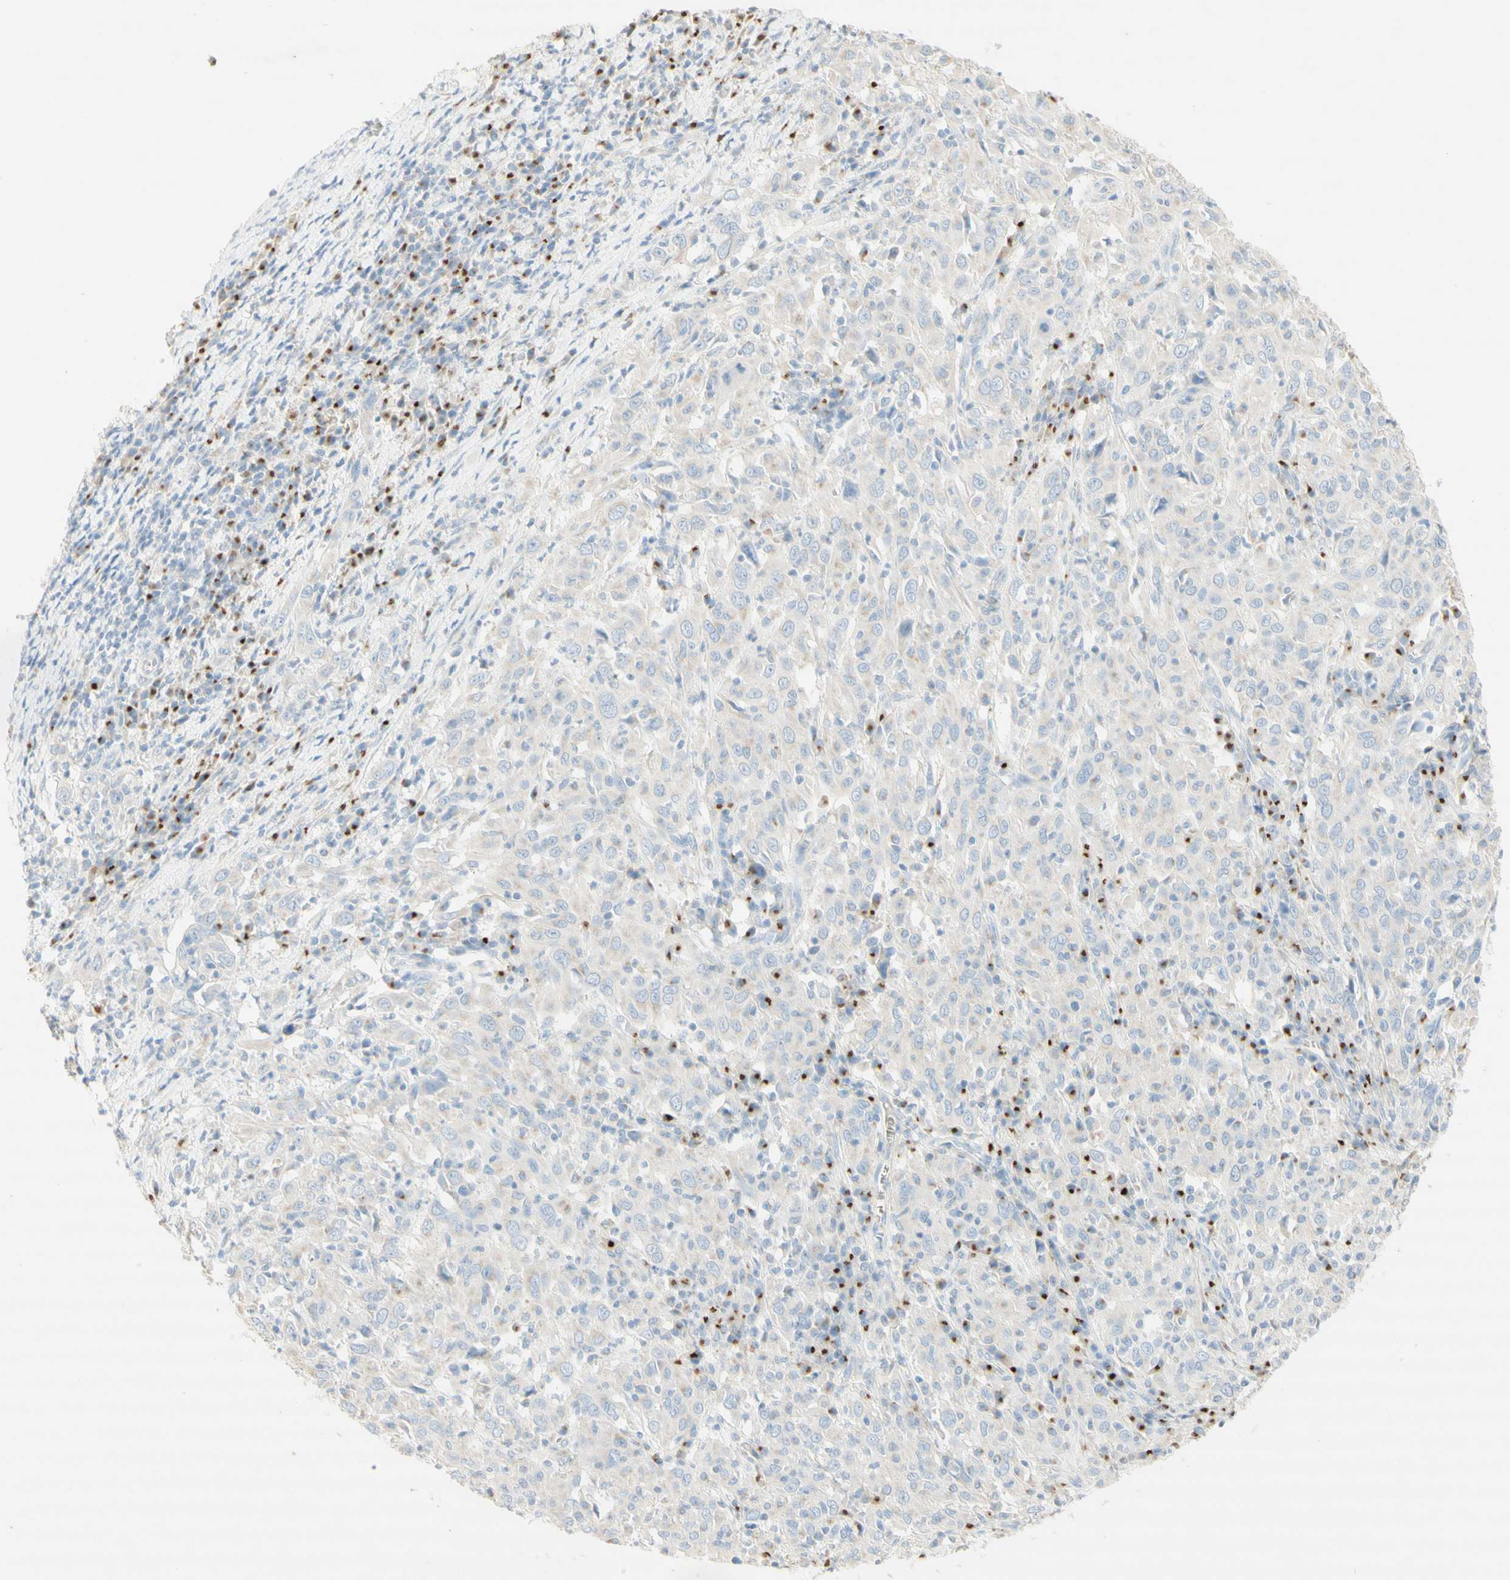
{"staining": {"intensity": "weak", "quantity": "<25%", "location": "cytoplasmic/membranous"}, "tissue": "cervical cancer", "cell_type": "Tumor cells", "image_type": "cancer", "snomed": [{"axis": "morphology", "description": "Squamous cell carcinoma, NOS"}, {"axis": "topography", "description": "Cervix"}], "caption": "DAB (3,3'-diaminobenzidine) immunohistochemical staining of cervical squamous cell carcinoma shows no significant positivity in tumor cells.", "gene": "MANEA", "patient": {"sex": "female", "age": 46}}